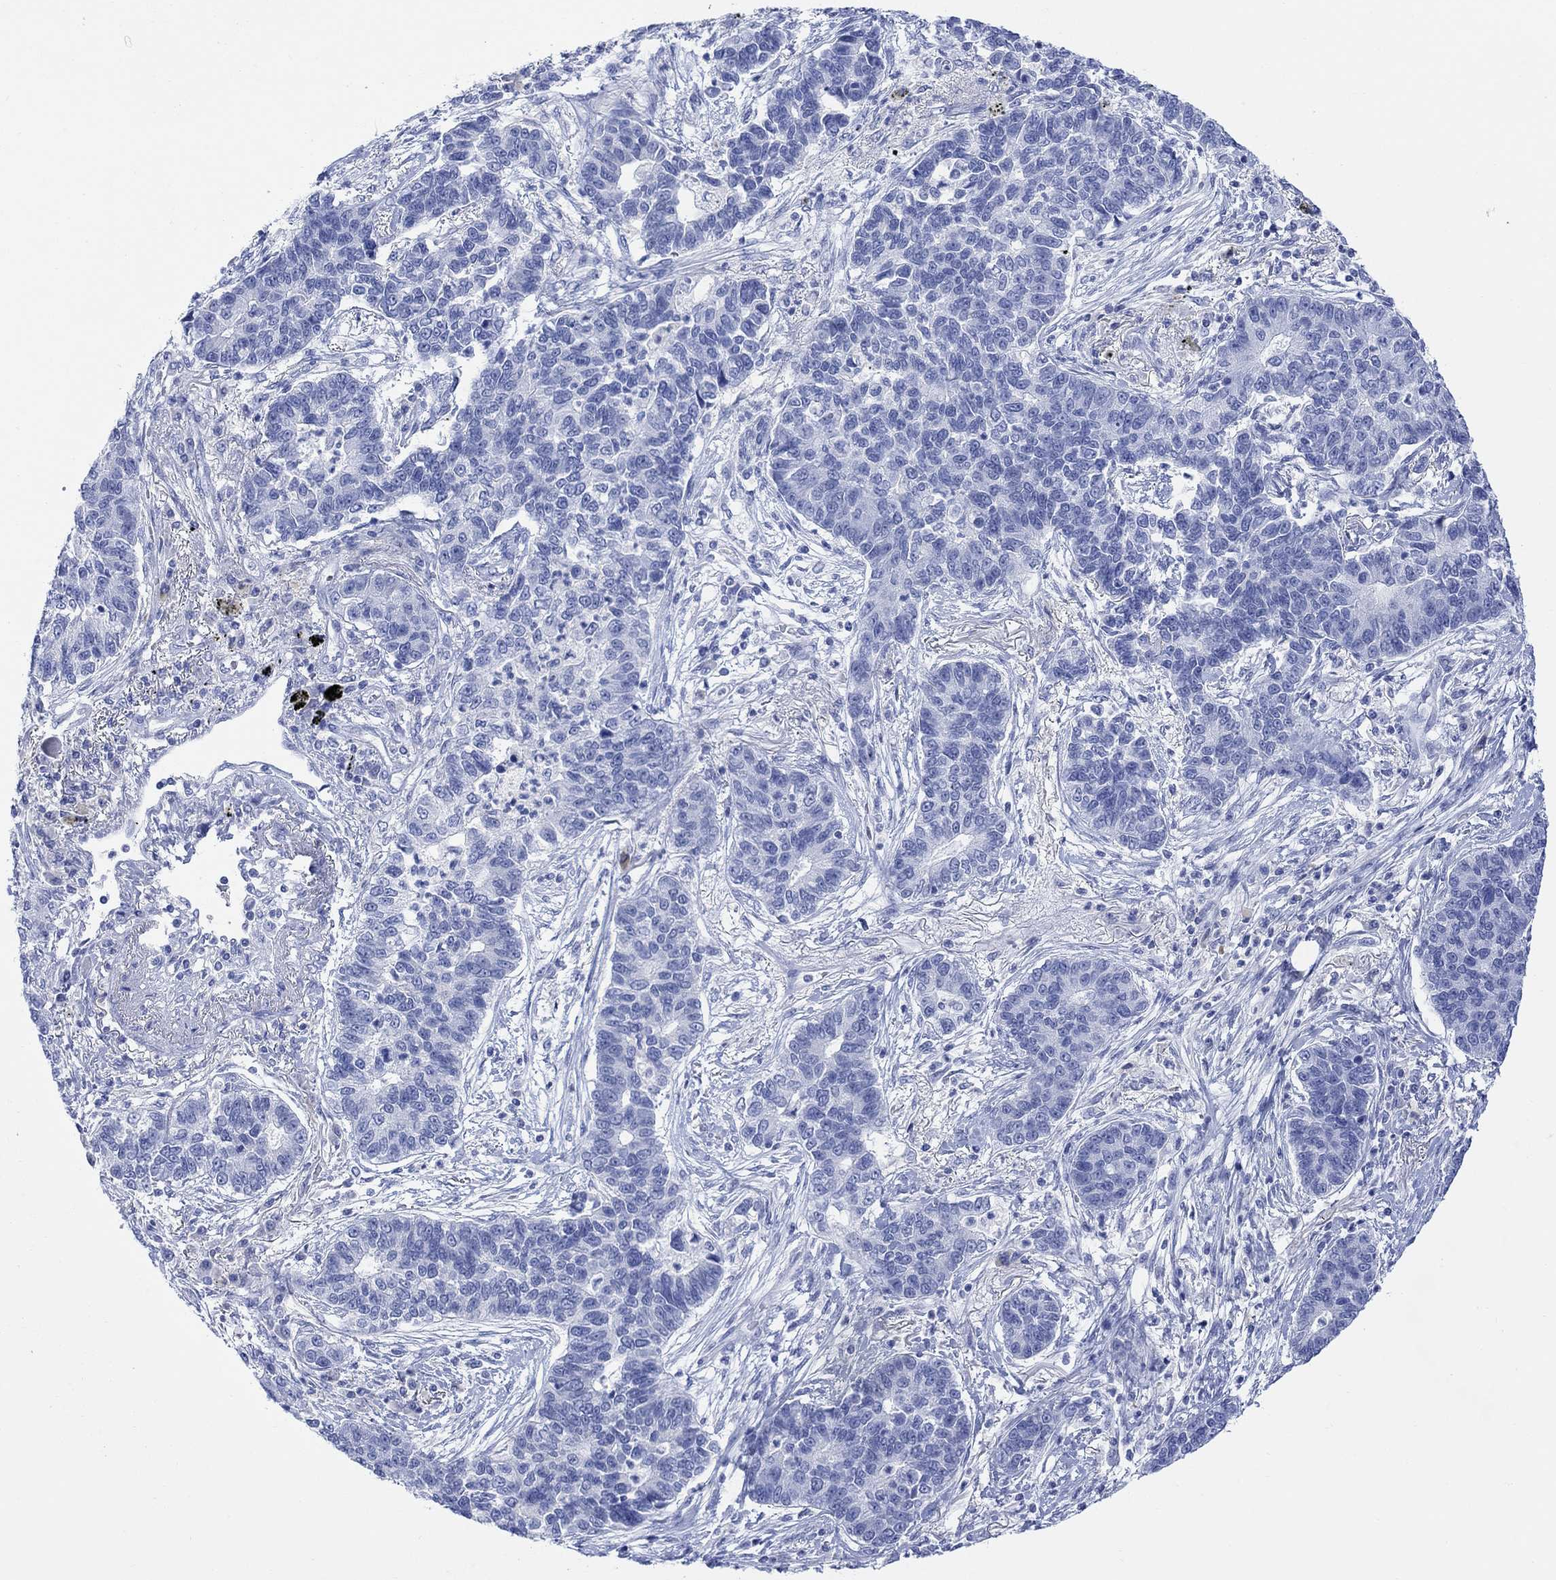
{"staining": {"intensity": "negative", "quantity": "none", "location": "none"}, "tissue": "lung cancer", "cell_type": "Tumor cells", "image_type": "cancer", "snomed": [{"axis": "morphology", "description": "Adenocarcinoma, NOS"}, {"axis": "topography", "description": "Lung"}], "caption": "Tumor cells show no significant protein staining in adenocarcinoma (lung).", "gene": "GNG13", "patient": {"sex": "female", "age": 57}}